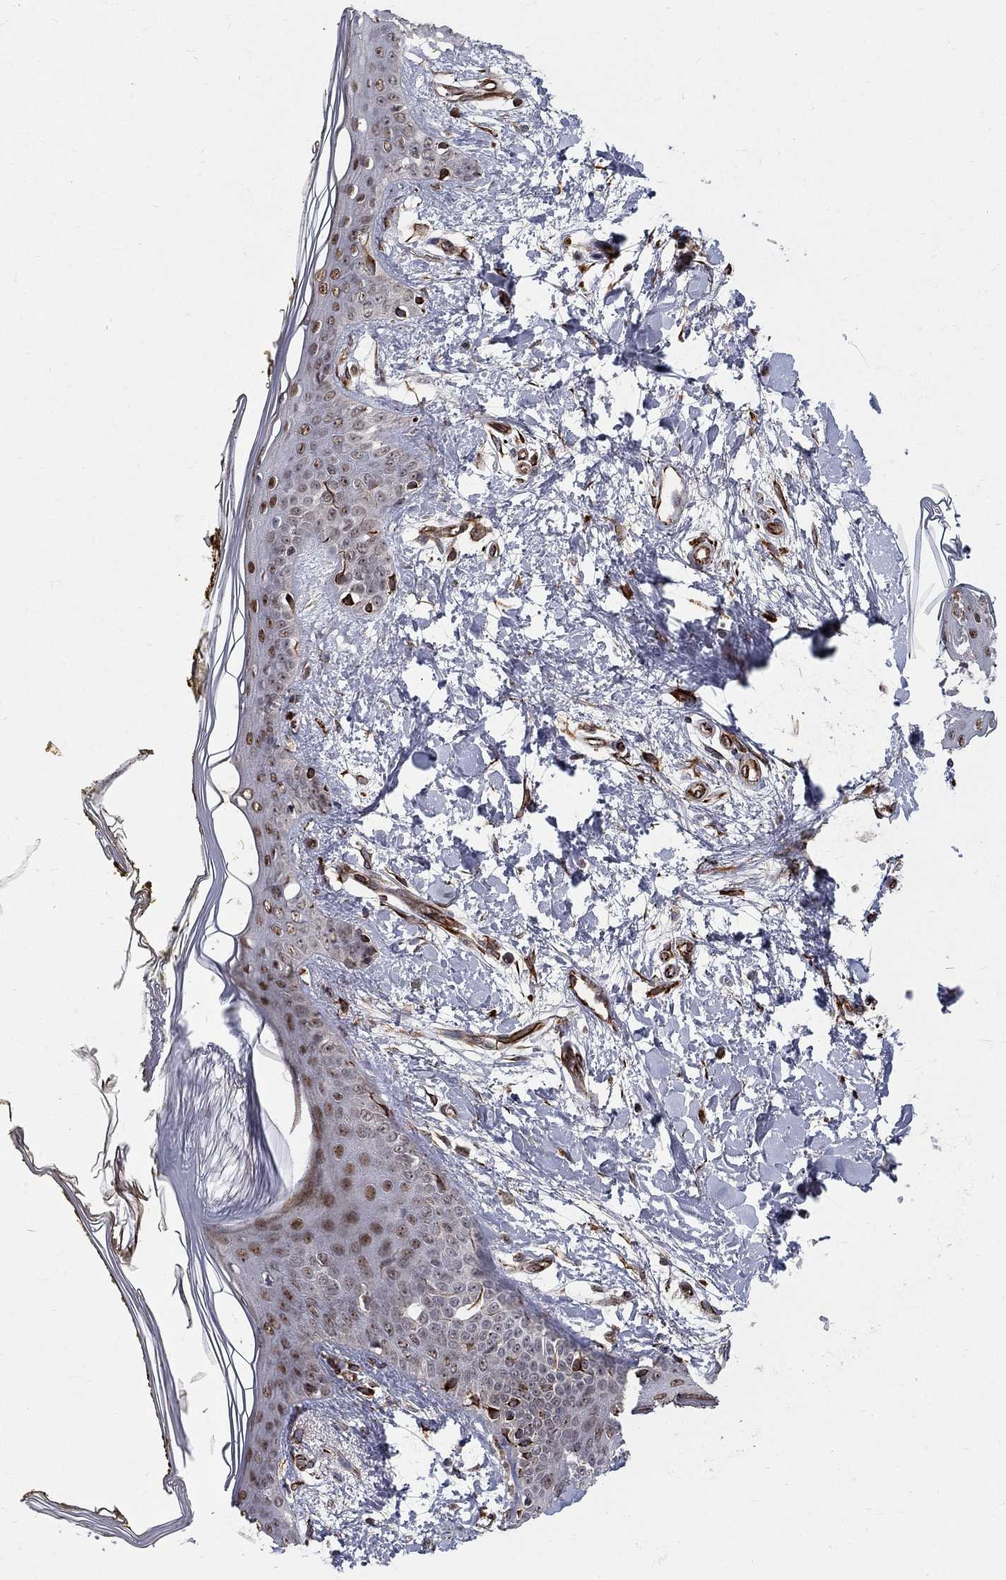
{"staining": {"intensity": "negative", "quantity": "none", "location": "none"}, "tissue": "skin", "cell_type": "Fibroblasts", "image_type": "normal", "snomed": [{"axis": "morphology", "description": "Normal tissue, NOS"}, {"axis": "topography", "description": "Skin"}], "caption": "IHC photomicrograph of benign human skin stained for a protein (brown), which displays no positivity in fibroblasts. (Immunohistochemistry (ihc), brightfield microscopy, high magnification).", "gene": "MSRA", "patient": {"sex": "female", "age": 34}}